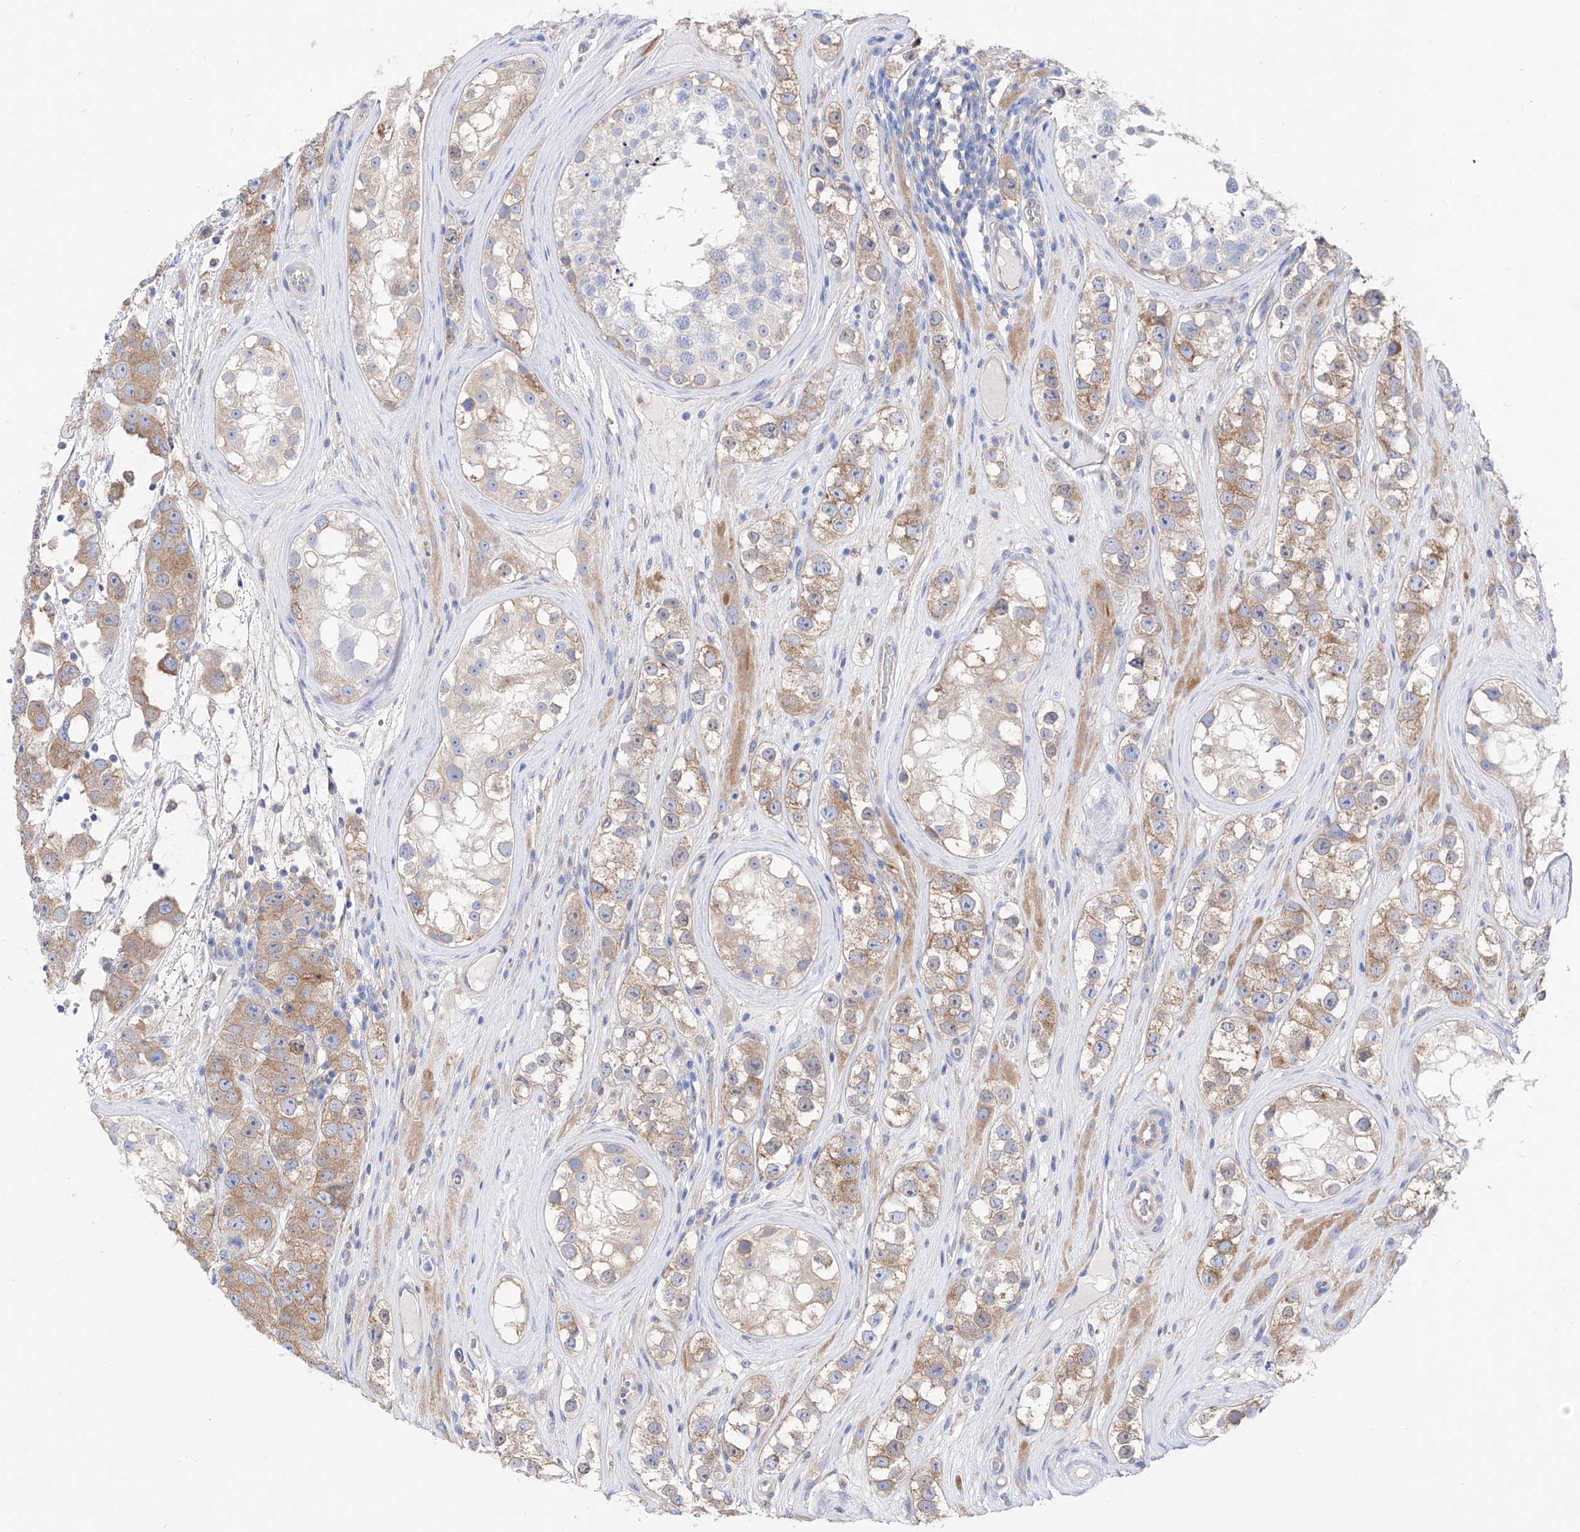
{"staining": {"intensity": "weak", "quantity": ">75%", "location": "cytoplasmic/membranous"}, "tissue": "testis cancer", "cell_type": "Tumor cells", "image_type": "cancer", "snomed": [{"axis": "morphology", "description": "Seminoma, NOS"}, {"axis": "topography", "description": "Testis"}], "caption": "Protein expression analysis of human seminoma (testis) reveals weak cytoplasmic/membranous positivity in approximately >75% of tumor cells.", "gene": "ZNF653", "patient": {"sex": "male", "age": 28}}